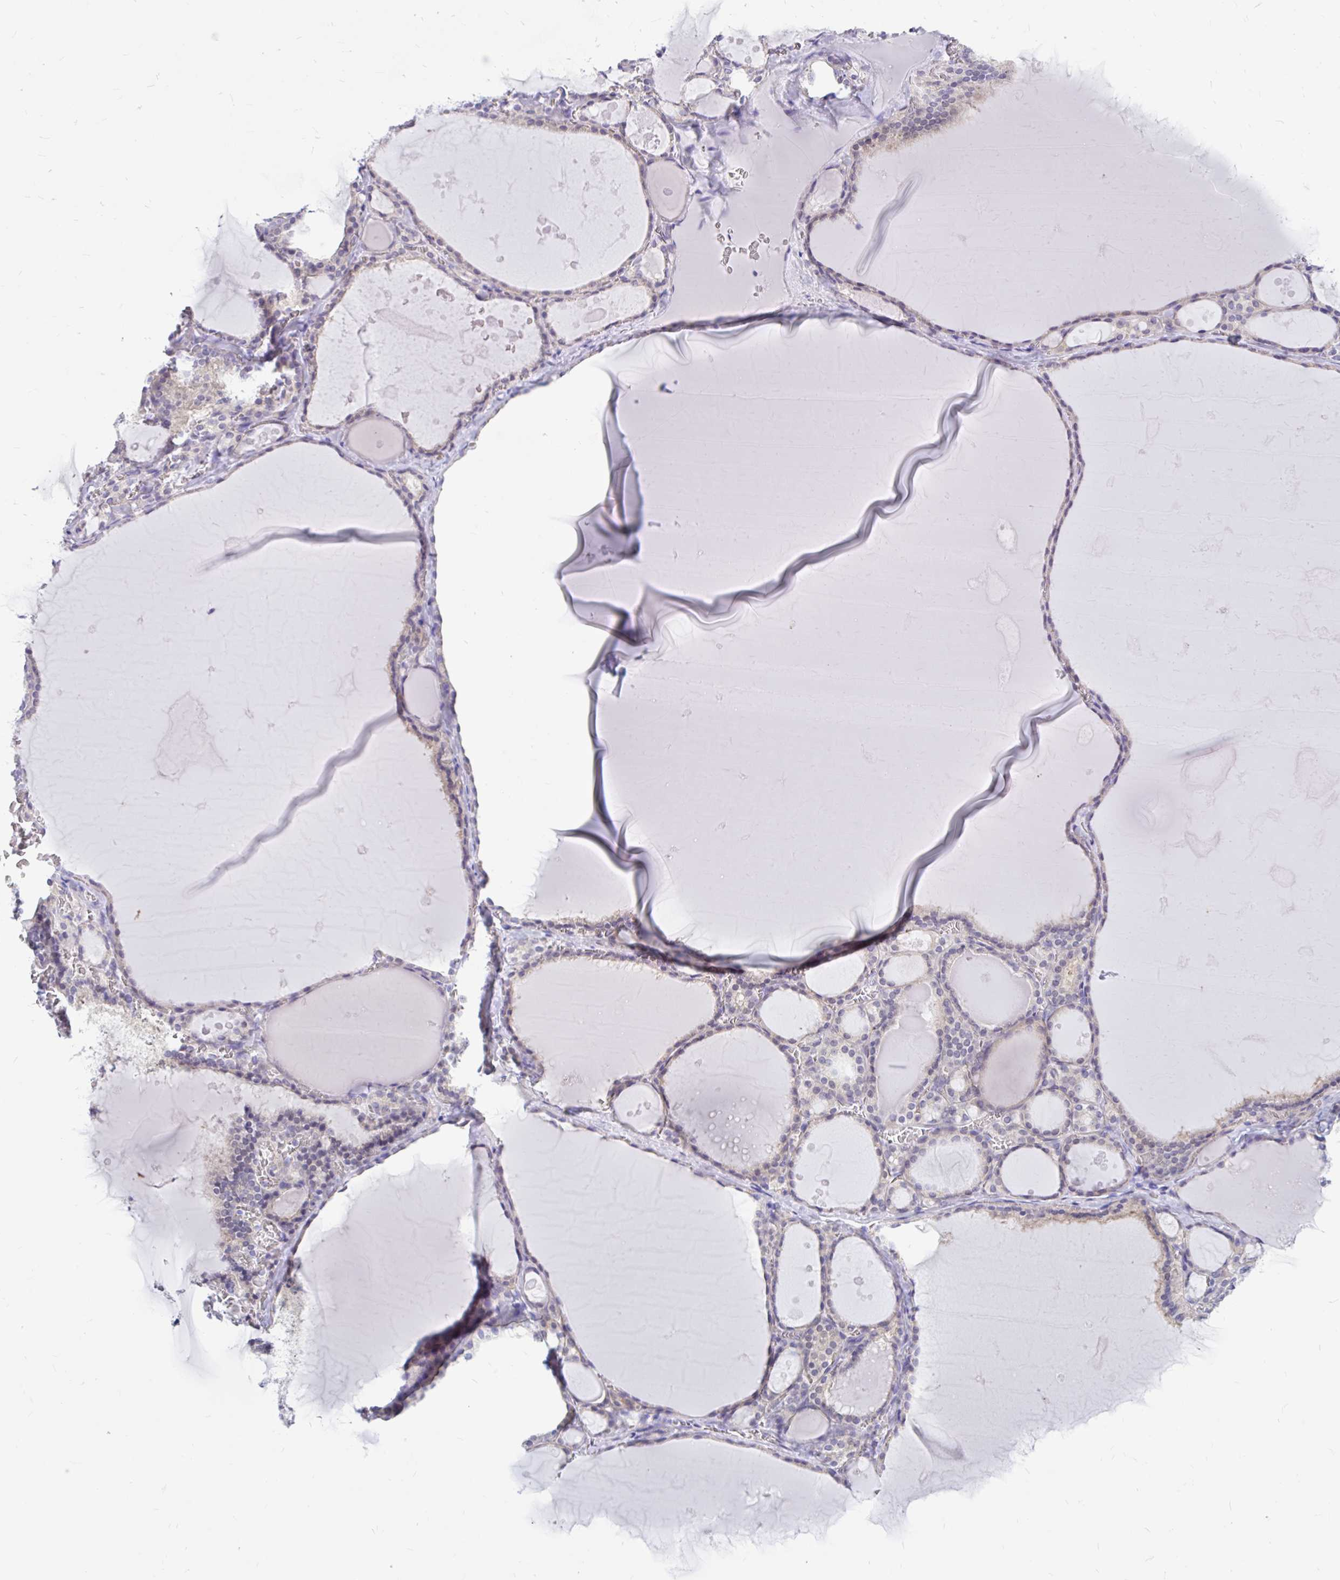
{"staining": {"intensity": "weak", "quantity": "25%-75%", "location": "cytoplasmic/membranous"}, "tissue": "thyroid gland", "cell_type": "Glandular cells", "image_type": "normal", "snomed": [{"axis": "morphology", "description": "Normal tissue, NOS"}, {"axis": "topography", "description": "Thyroid gland"}], "caption": "The histopathology image shows immunohistochemical staining of benign thyroid gland. There is weak cytoplasmic/membranous positivity is present in about 25%-75% of glandular cells.", "gene": "MAP1LC3A", "patient": {"sex": "male", "age": 56}}